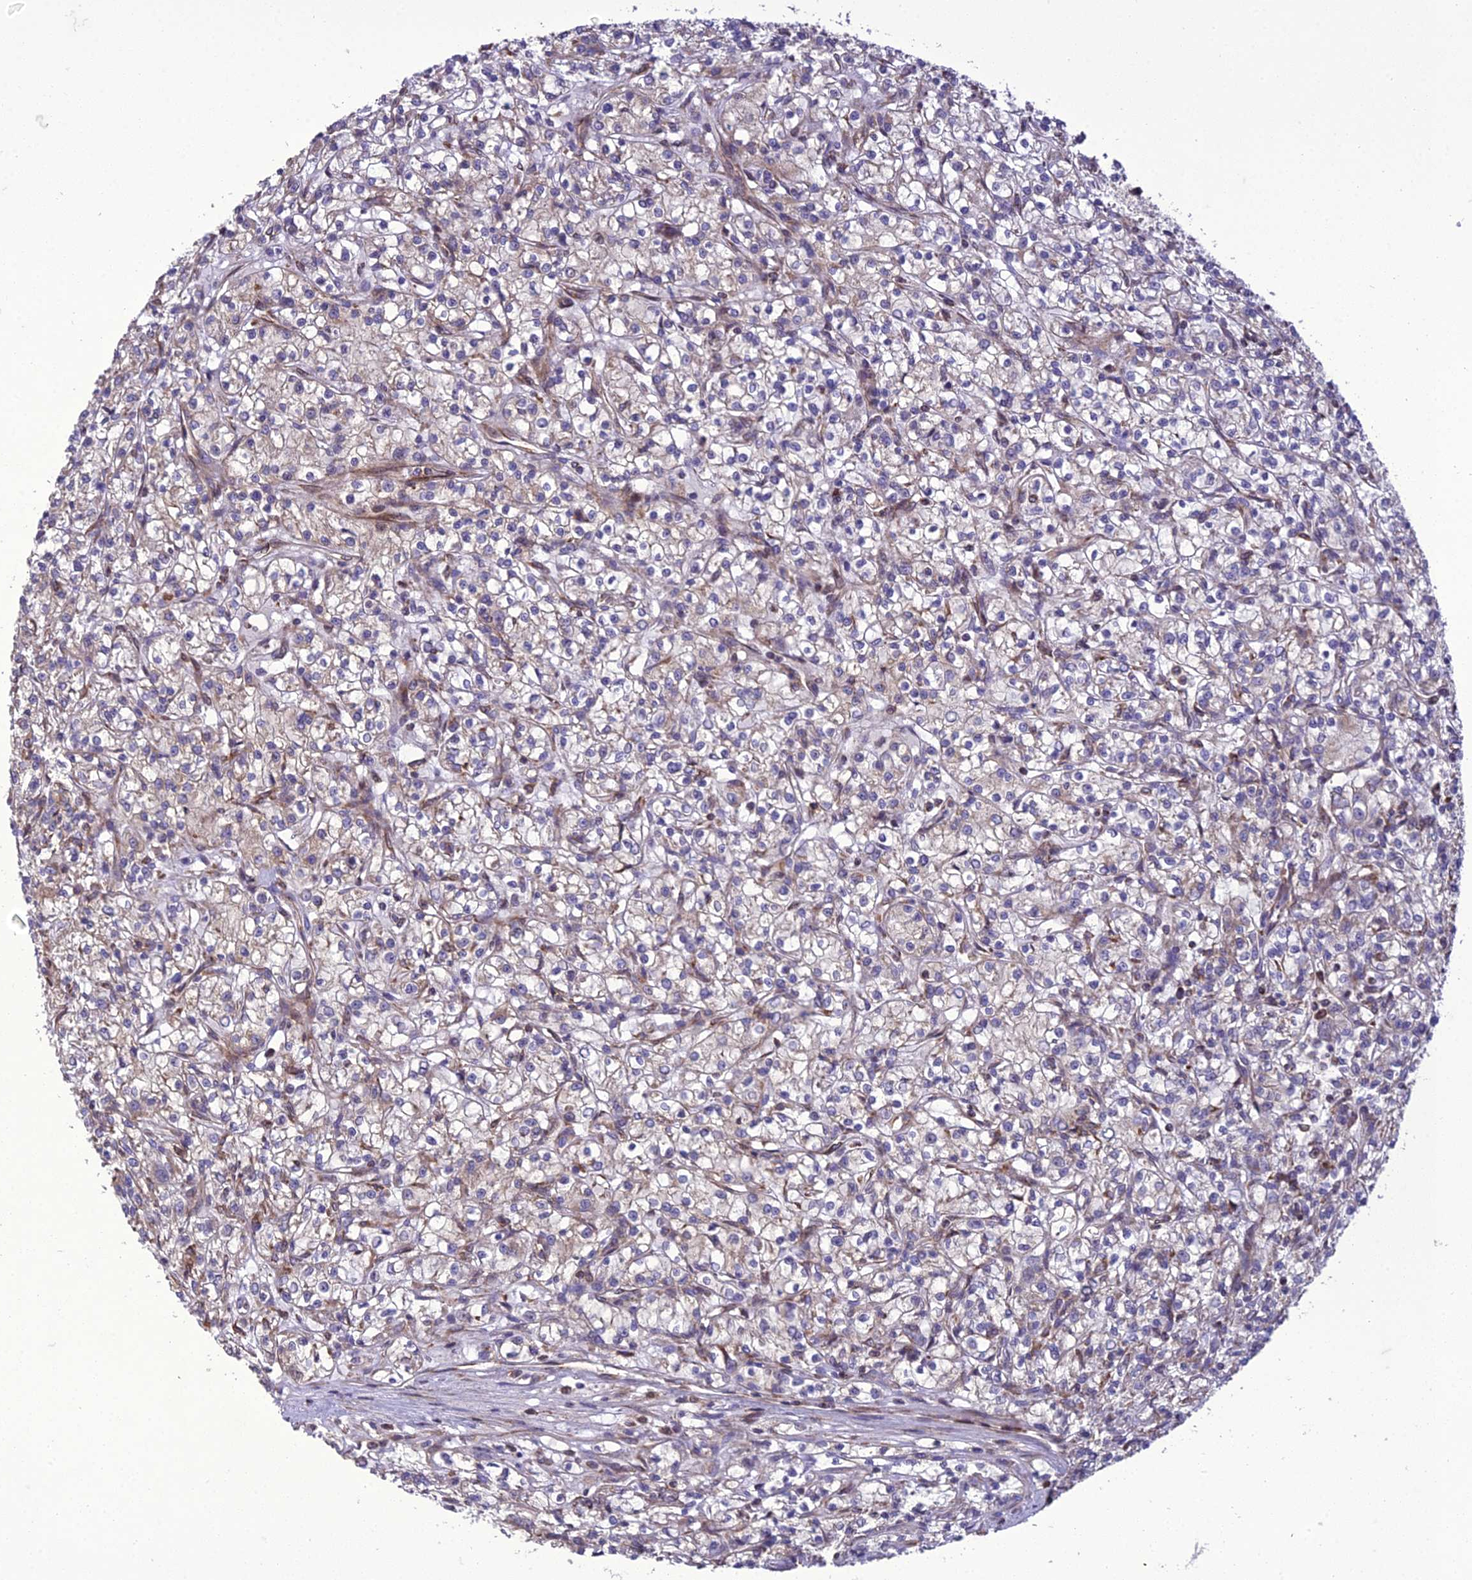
{"staining": {"intensity": "weak", "quantity": "25%-75%", "location": "cytoplasmic/membranous"}, "tissue": "renal cancer", "cell_type": "Tumor cells", "image_type": "cancer", "snomed": [{"axis": "morphology", "description": "Adenocarcinoma, NOS"}, {"axis": "topography", "description": "Kidney"}], "caption": "A histopathology image of renal cancer (adenocarcinoma) stained for a protein reveals weak cytoplasmic/membranous brown staining in tumor cells.", "gene": "GIMAP1", "patient": {"sex": "female", "age": 59}}